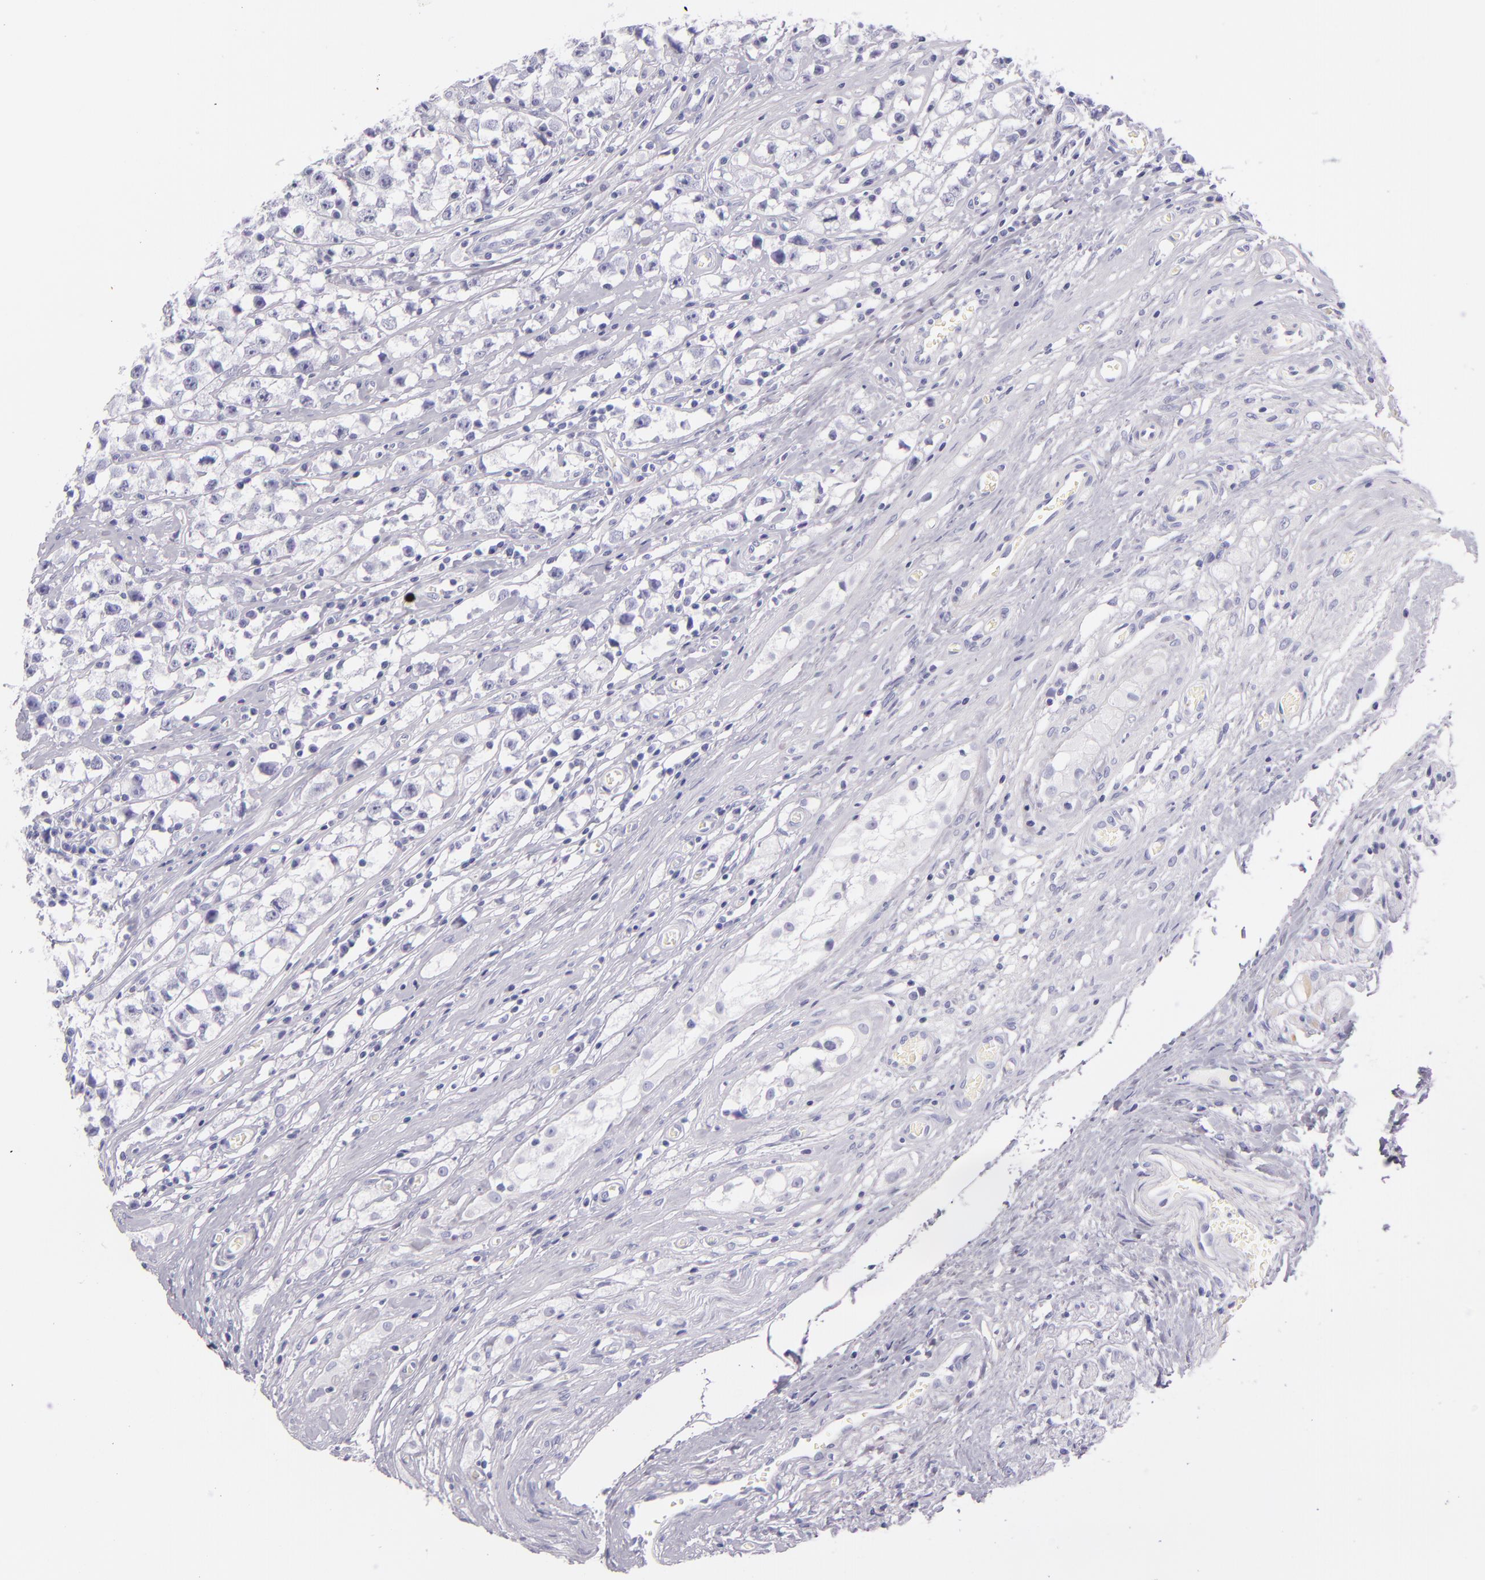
{"staining": {"intensity": "negative", "quantity": "none", "location": "none"}, "tissue": "testis cancer", "cell_type": "Tumor cells", "image_type": "cancer", "snomed": [{"axis": "morphology", "description": "Seminoma, NOS"}, {"axis": "topography", "description": "Testis"}], "caption": "Immunohistochemistry of human testis seminoma demonstrates no staining in tumor cells.", "gene": "INA", "patient": {"sex": "male", "age": 35}}